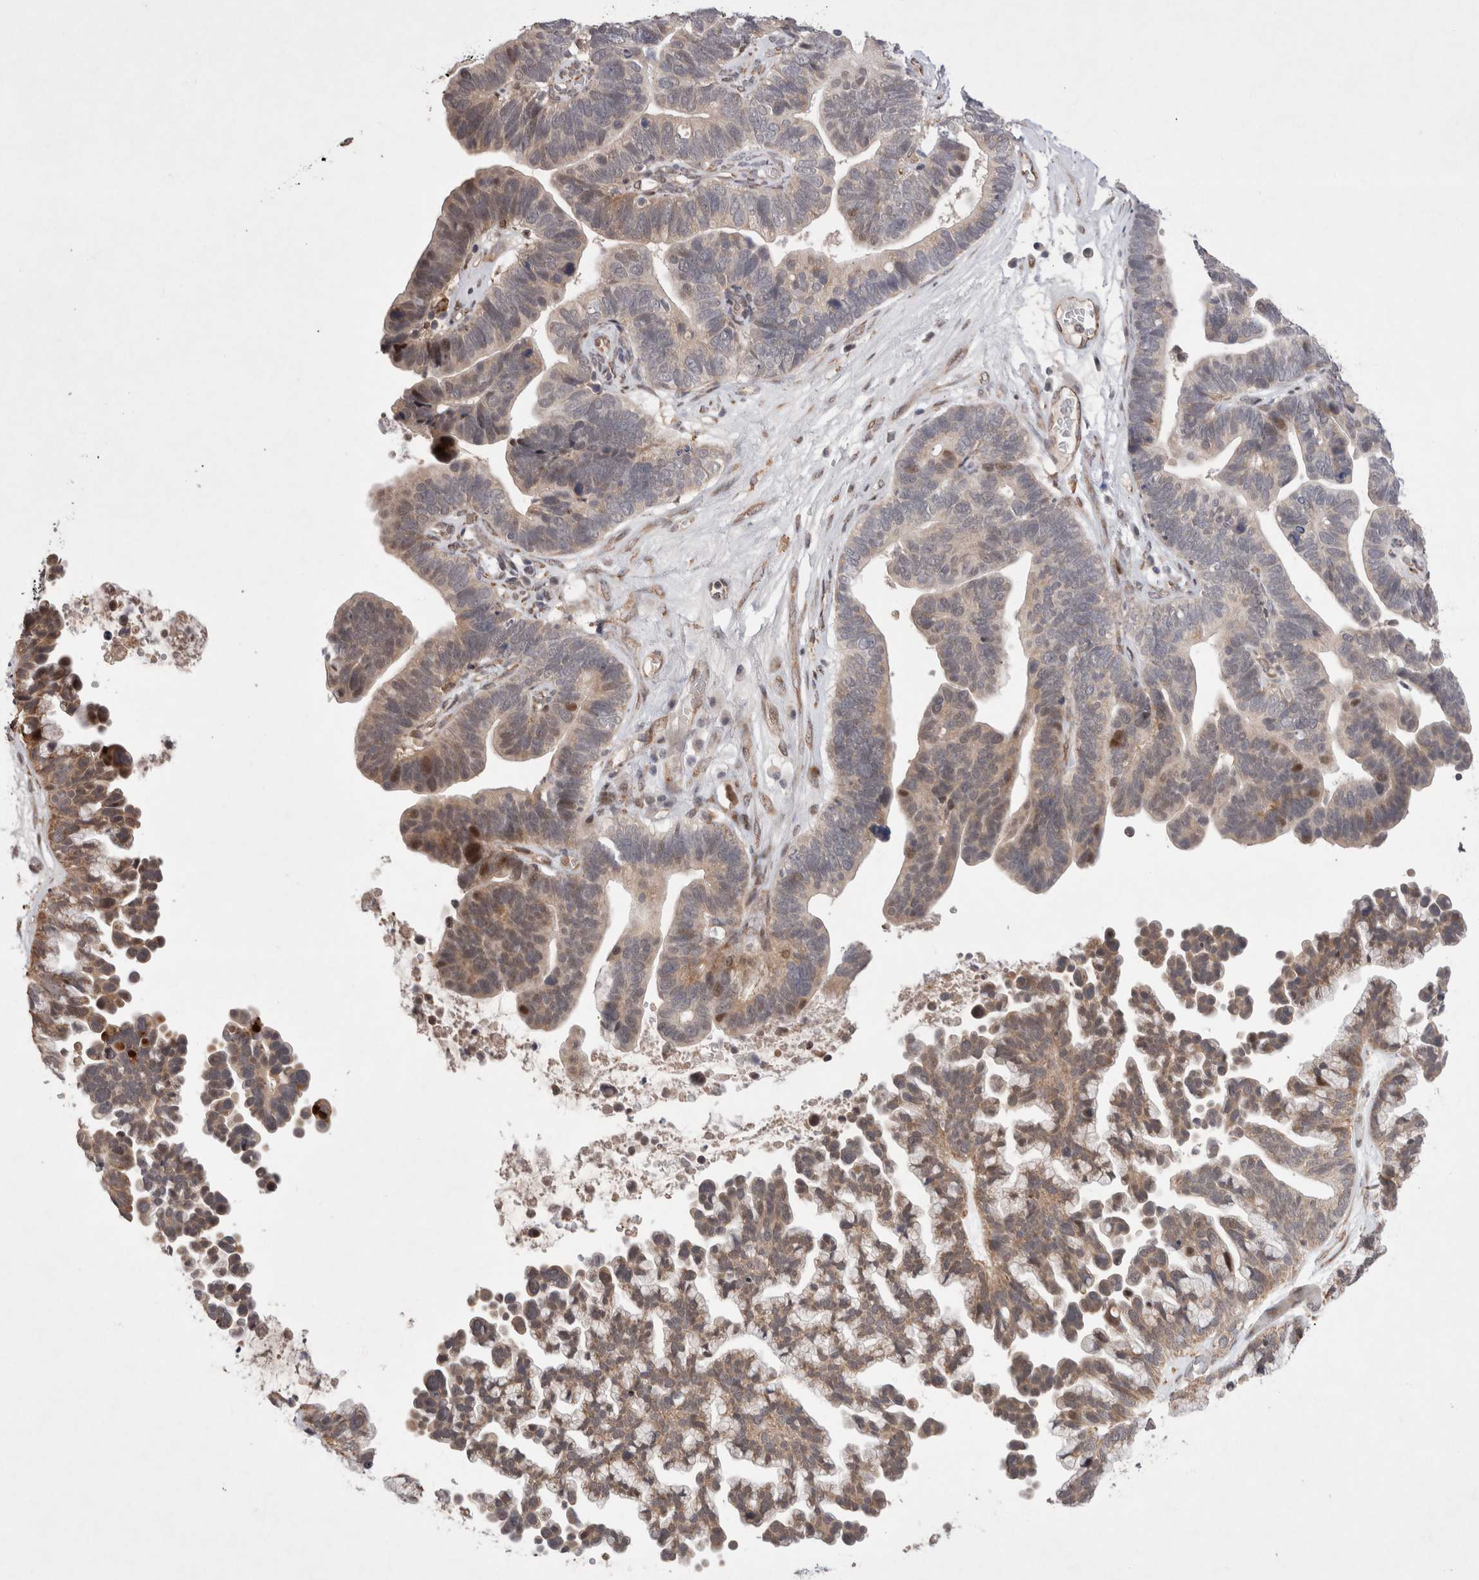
{"staining": {"intensity": "weak", "quantity": ">75%", "location": "cytoplasmic/membranous"}, "tissue": "ovarian cancer", "cell_type": "Tumor cells", "image_type": "cancer", "snomed": [{"axis": "morphology", "description": "Cystadenocarcinoma, serous, NOS"}, {"axis": "topography", "description": "Ovary"}], "caption": "DAB (3,3'-diaminobenzidine) immunohistochemical staining of ovarian cancer displays weak cytoplasmic/membranous protein positivity in about >75% of tumor cells. Immunohistochemistry (ihc) stains the protein in brown and the nuclei are stained blue.", "gene": "GIMAP6", "patient": {"sex": "female", "age": 56}}